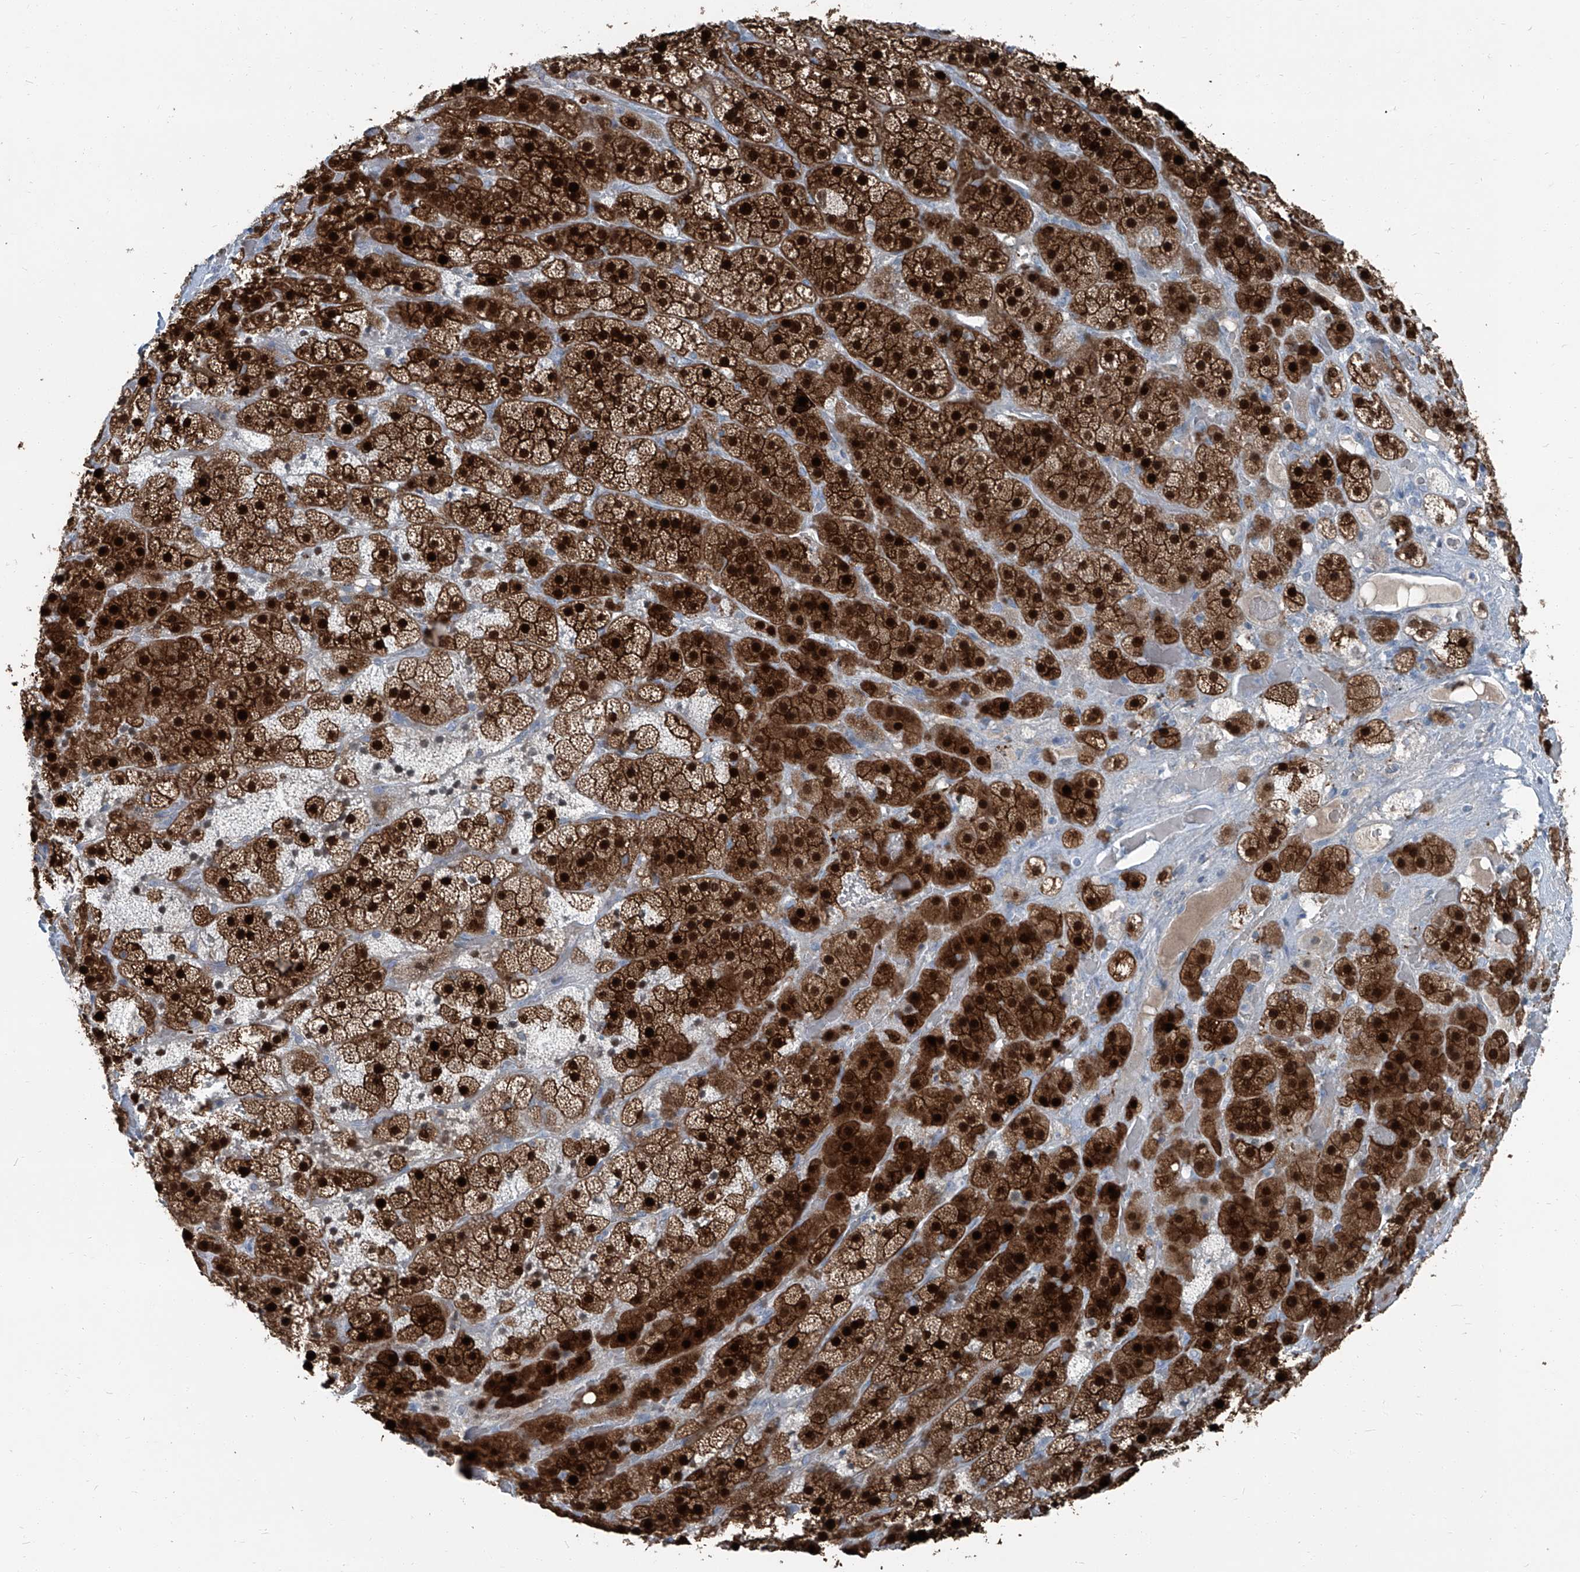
{"staining": {"intensity": "strong", "quantity": ">75%", "location": "cytoplasmic/membranous,nuclear"}, "tissue": "adrenal gland", "cell_type": "Glandular cells", "image_type": "normal", "snomed": [{"axis": "morphology", "description": "Normal tissue, NOS"}, {"axis": "topography", "description": "Adrenal gland"}], "caption": "Immunohistochemical staining of benign human adrenal gland displays >75% levels of strong cytoplasmic/membranous,nuclear protein staining in about >75% of glandular cells. Immunohistochemistry stains the protein in brown and the nuclei are stained blue.", "gene": "RGN", "patient": {"sex": "male", "age": 57}}